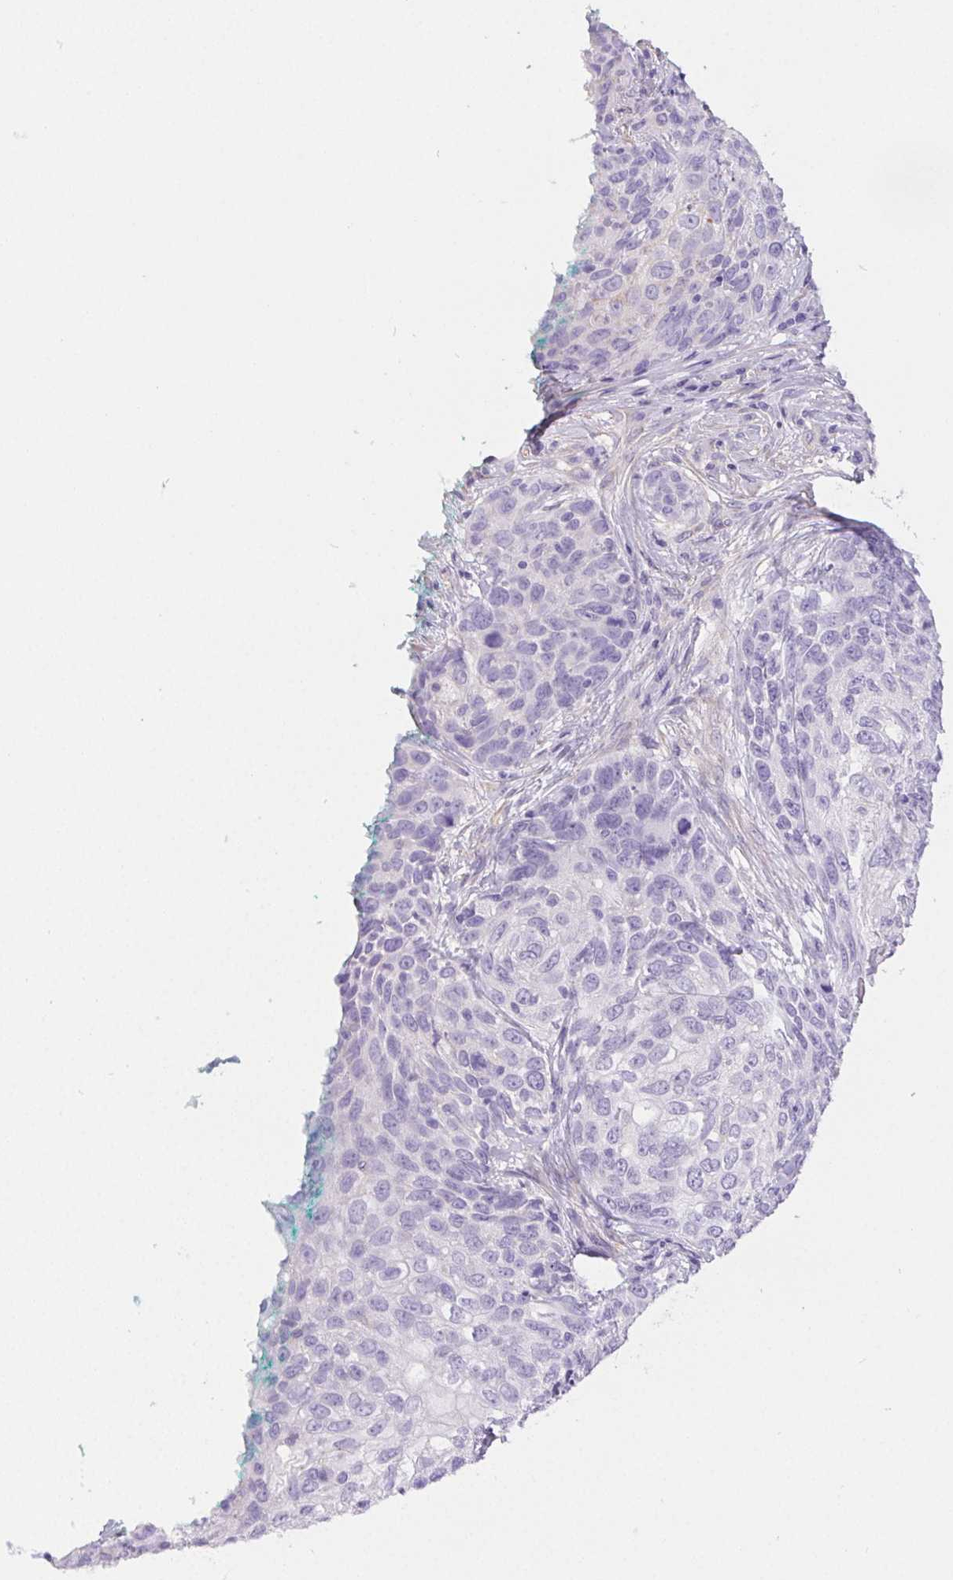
{"staining": {"intensity": "negative", "quantity": "none", "location": "none"}, "tissue": "skin cancer", "cell_type": "Tumor cells", "image_type": "cancer", "snomed": [{"axis": "morphology", "description": "Squamous cell carcinoma, NOS"}, {"axis": "topography", "description": "Skin"}], "caption": "An immunohistochemistry micrograph of squamous cell carcinoma (skin) is shown. There is no staining in tumor cells of squamous cell carcinoma (skin). Brightfield microscopy of immunohistochemistry stained with DAB (3,3'-diaminobenzidine) (brown) and hematoxylin (blue), captured at high magnification.", "gene": "PNLIP", "patient": {"sex": "male", "age": 92}}